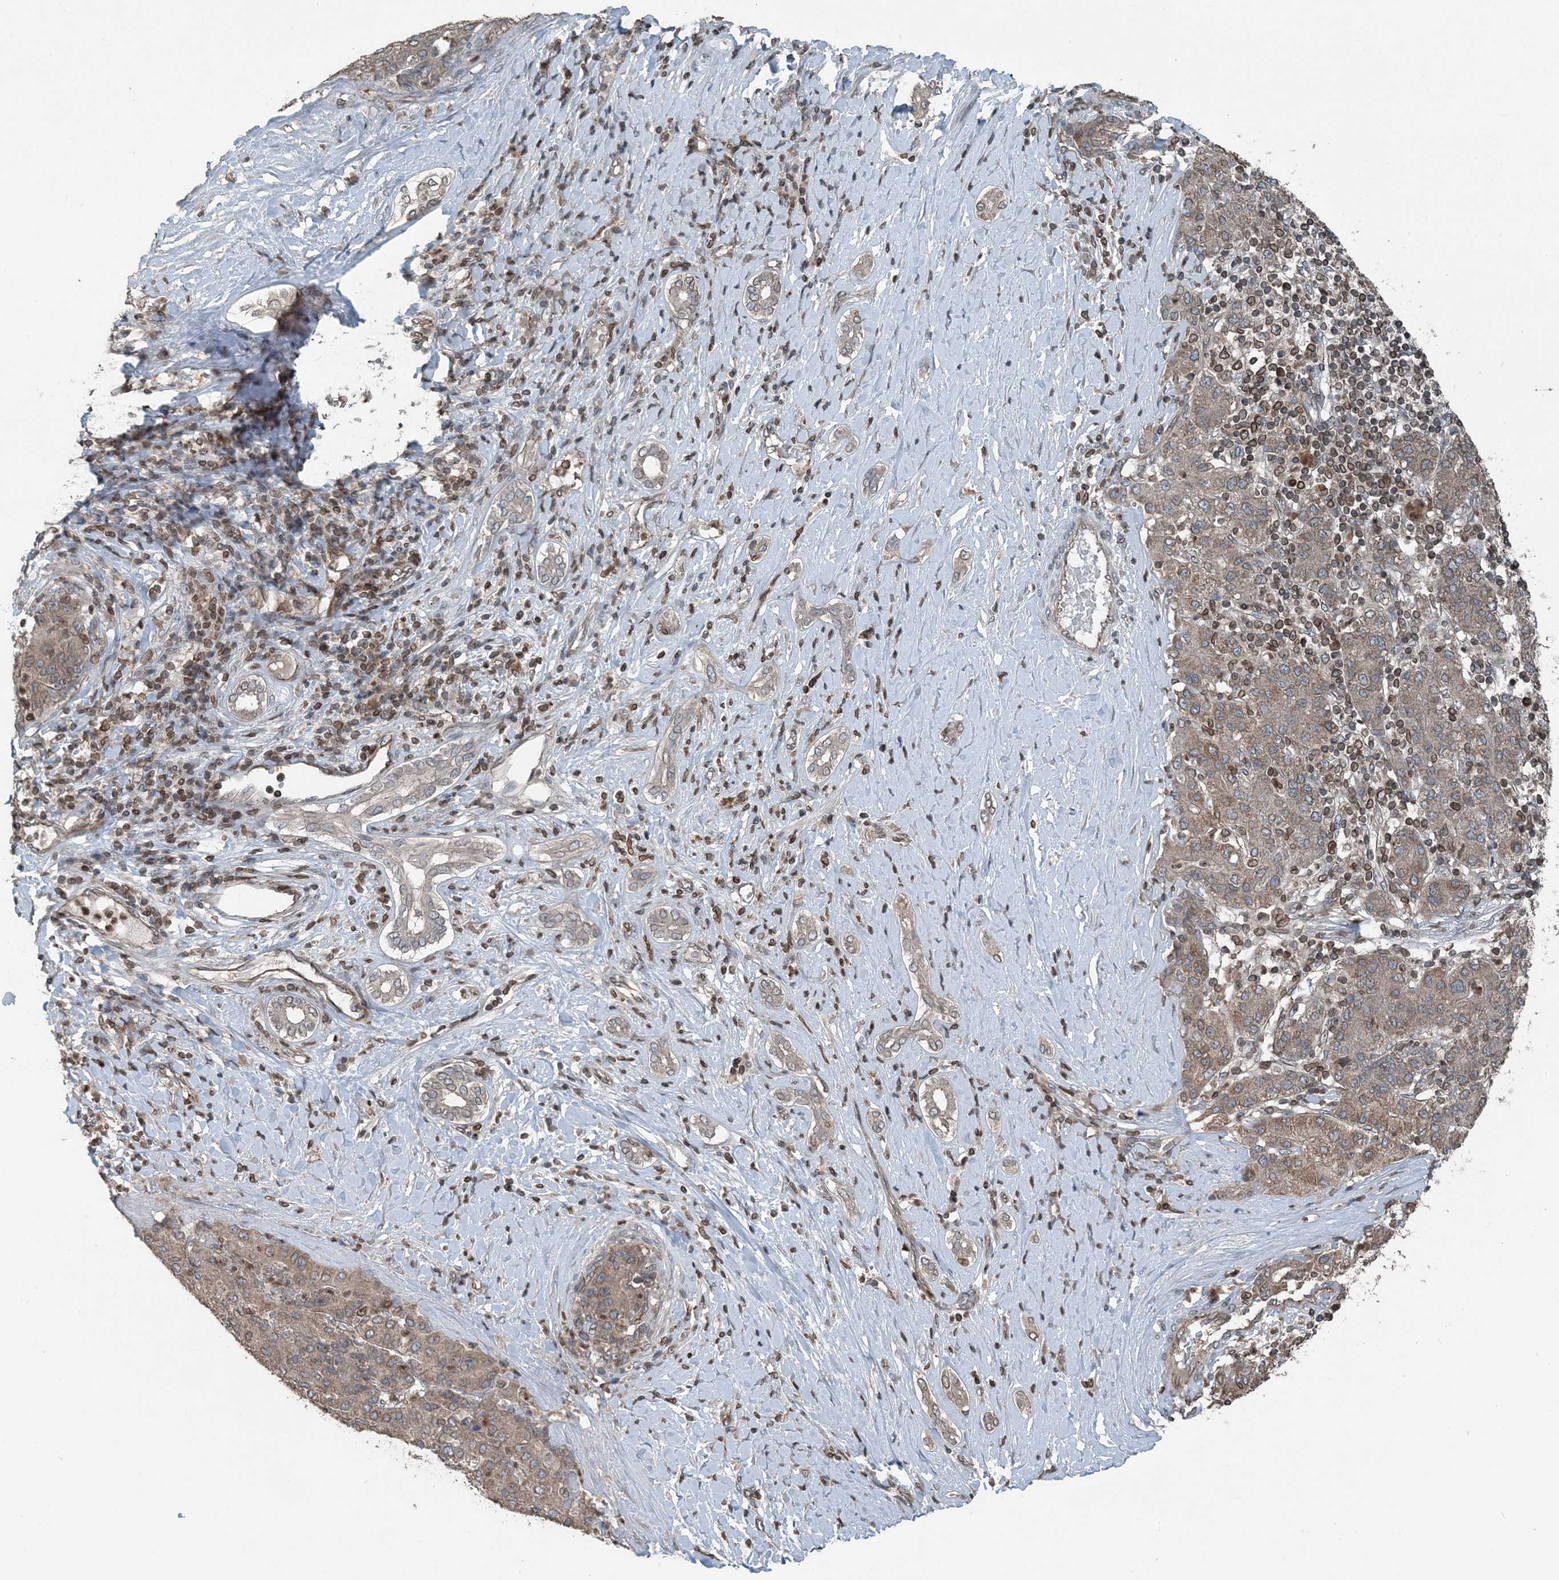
{"staining": {"intensity": "weak", "quantity": ">75%", "location": "cytoplasmic/membranous"}, "tissue": "liver cancer", "cell_type": "Tumor cells", "image_type": "cancer", "snomed": [{"axis": "morphology", "description": "Carcinoma, Hepatocellular, NOS"}, {"axis": "topography", "description": "Liver"}], "caption": "Human hepatocellular carcinoma (liver) stained with a brown dye shows weak cytoplasmic/membranous positive positivity in about >75% of tumor cells.", "gene": "ZFAND2B", "patient": {"sex": "male", "age": 65}}